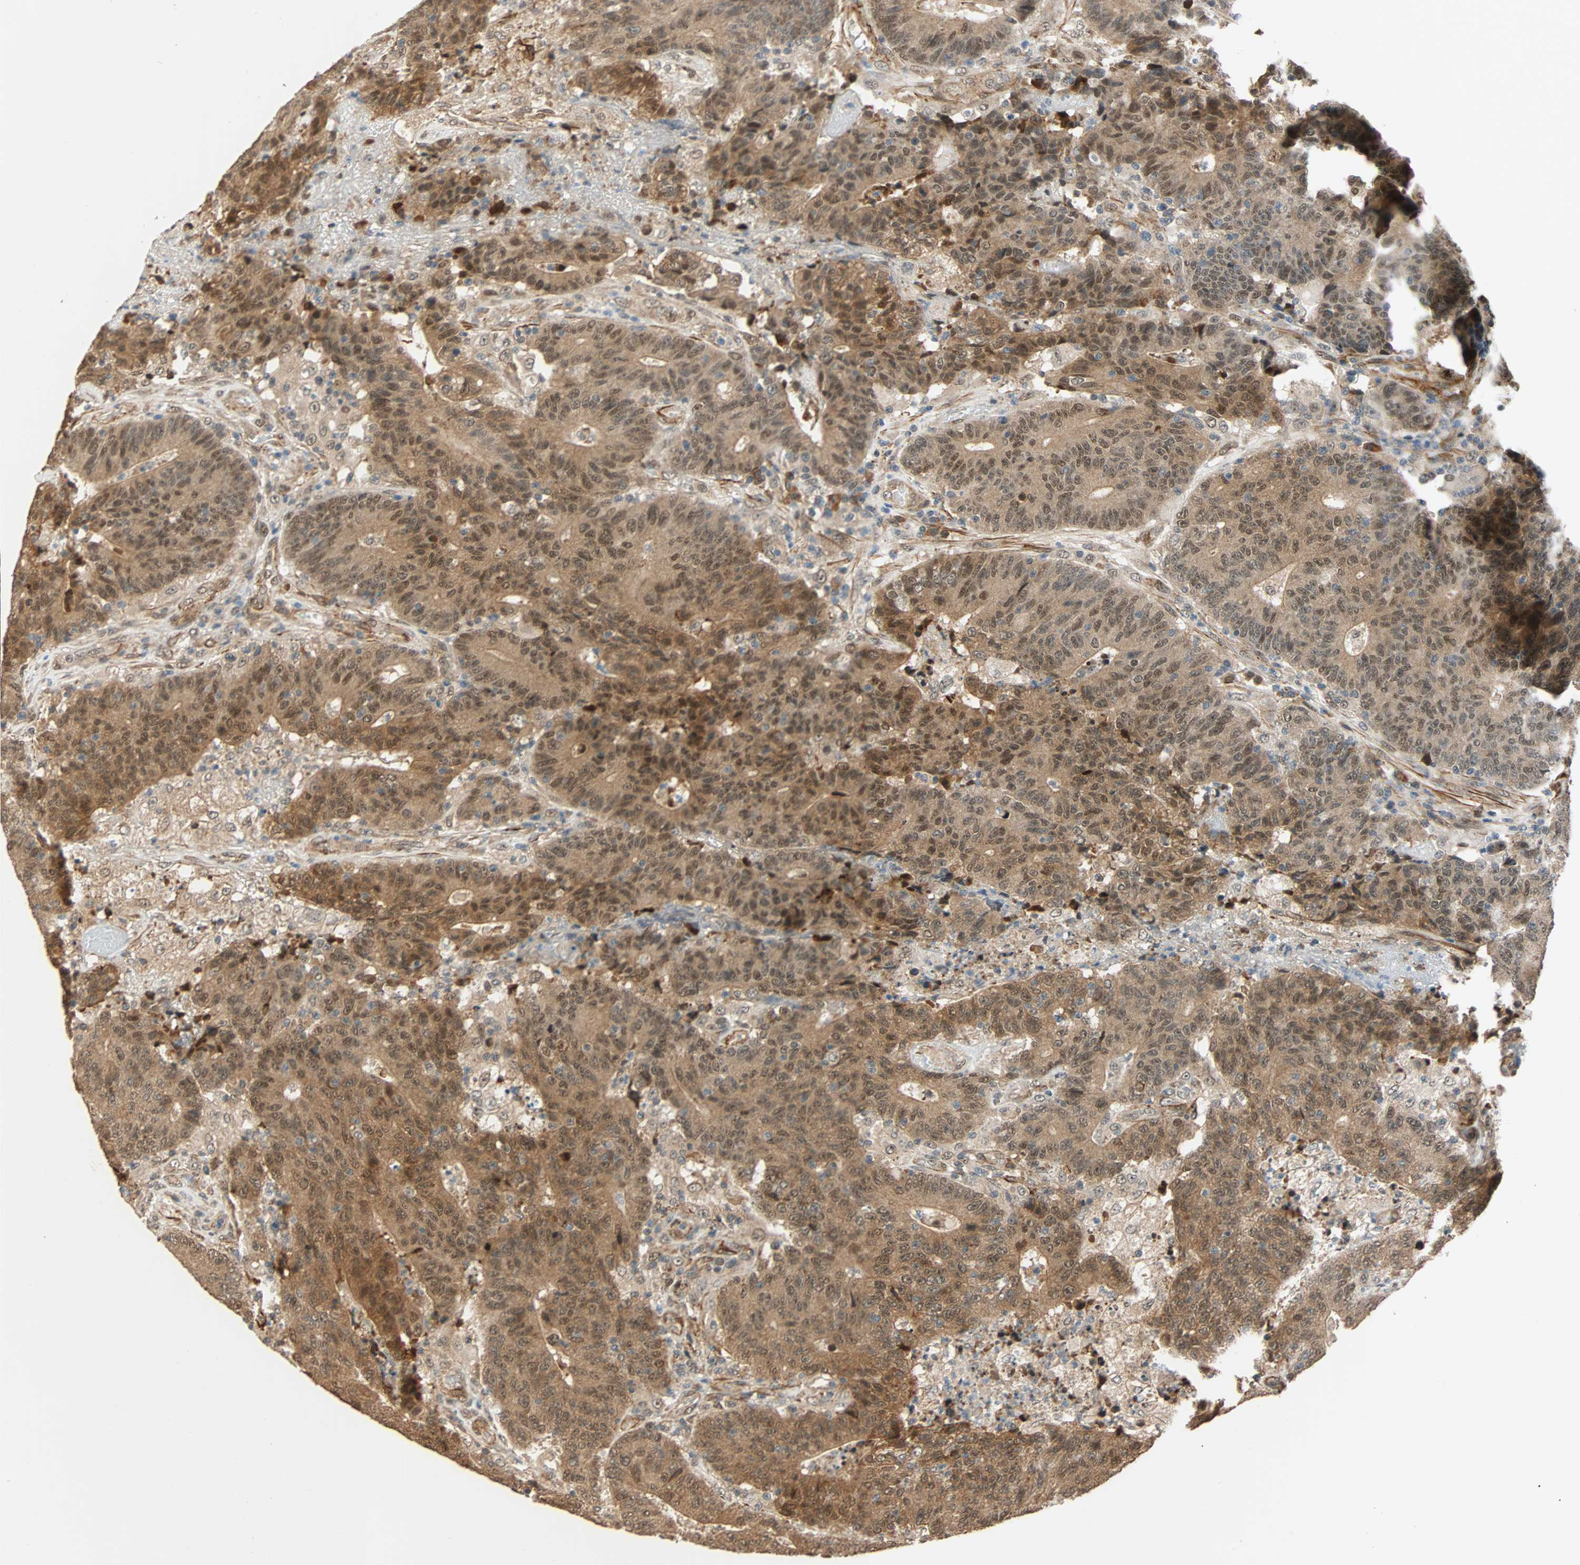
{"staining": {"intensity": "moderate", "quantity": ">75%", "location": "cytoplasmic/membranous,nuclear"}, "tissue": "colorectal cancer", "cell_type": "Tumor cells", "image_type": "cancer", "snomed": [{"axis": "morphology", "description": "Normal tissue, NOS"}, {"axis": "morphology", "description": "Adenocarcinoma, NOS"}, {"axis": "topography", "description": "Colon"}], "caption": "Approximately >75% of tumor cells in colorectal cancer demonstrate moderate cytoplasmic/membranous and nuclear protein expression as visualized by brown immunohistochemical staining.", "gene": "QSER1", "patient": {"sex": "female", "age": 75}}